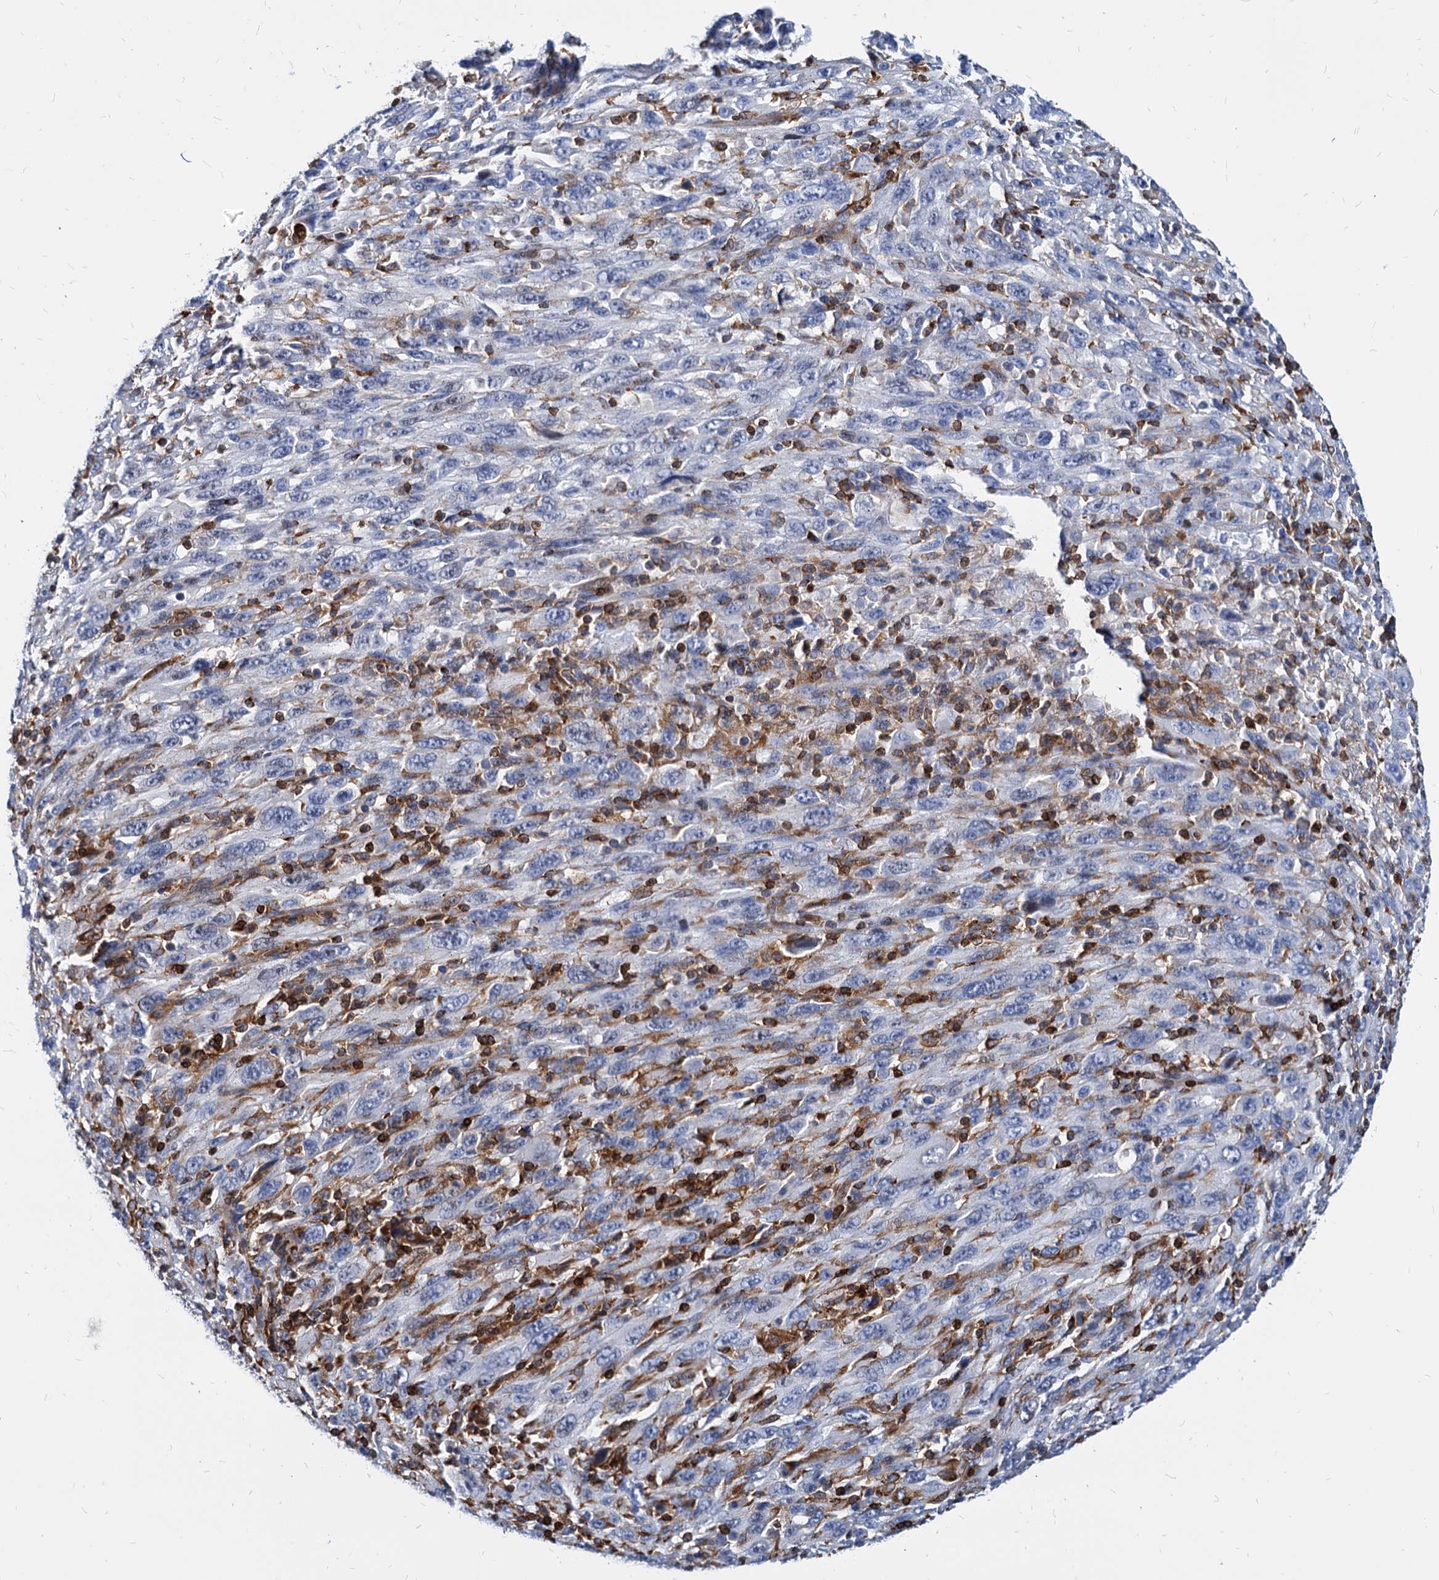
{"staining": {"intensity": "negative", "quantity": "none", "location": "none"}, "tissue": "melanoma", "cell_type": "Tumor cells", "image_type": "cancer", "snomed": [{"axis": "morphology", "description": "Malignant melanoma, Metastatic site"}, {"axis": "topography", "description": "Skin"}], "caption": "Image shows no protein staining in tumor cells of melanoma tissue.", "gene": "LCP2", "patient": {"sex": "female", "age": 56}}